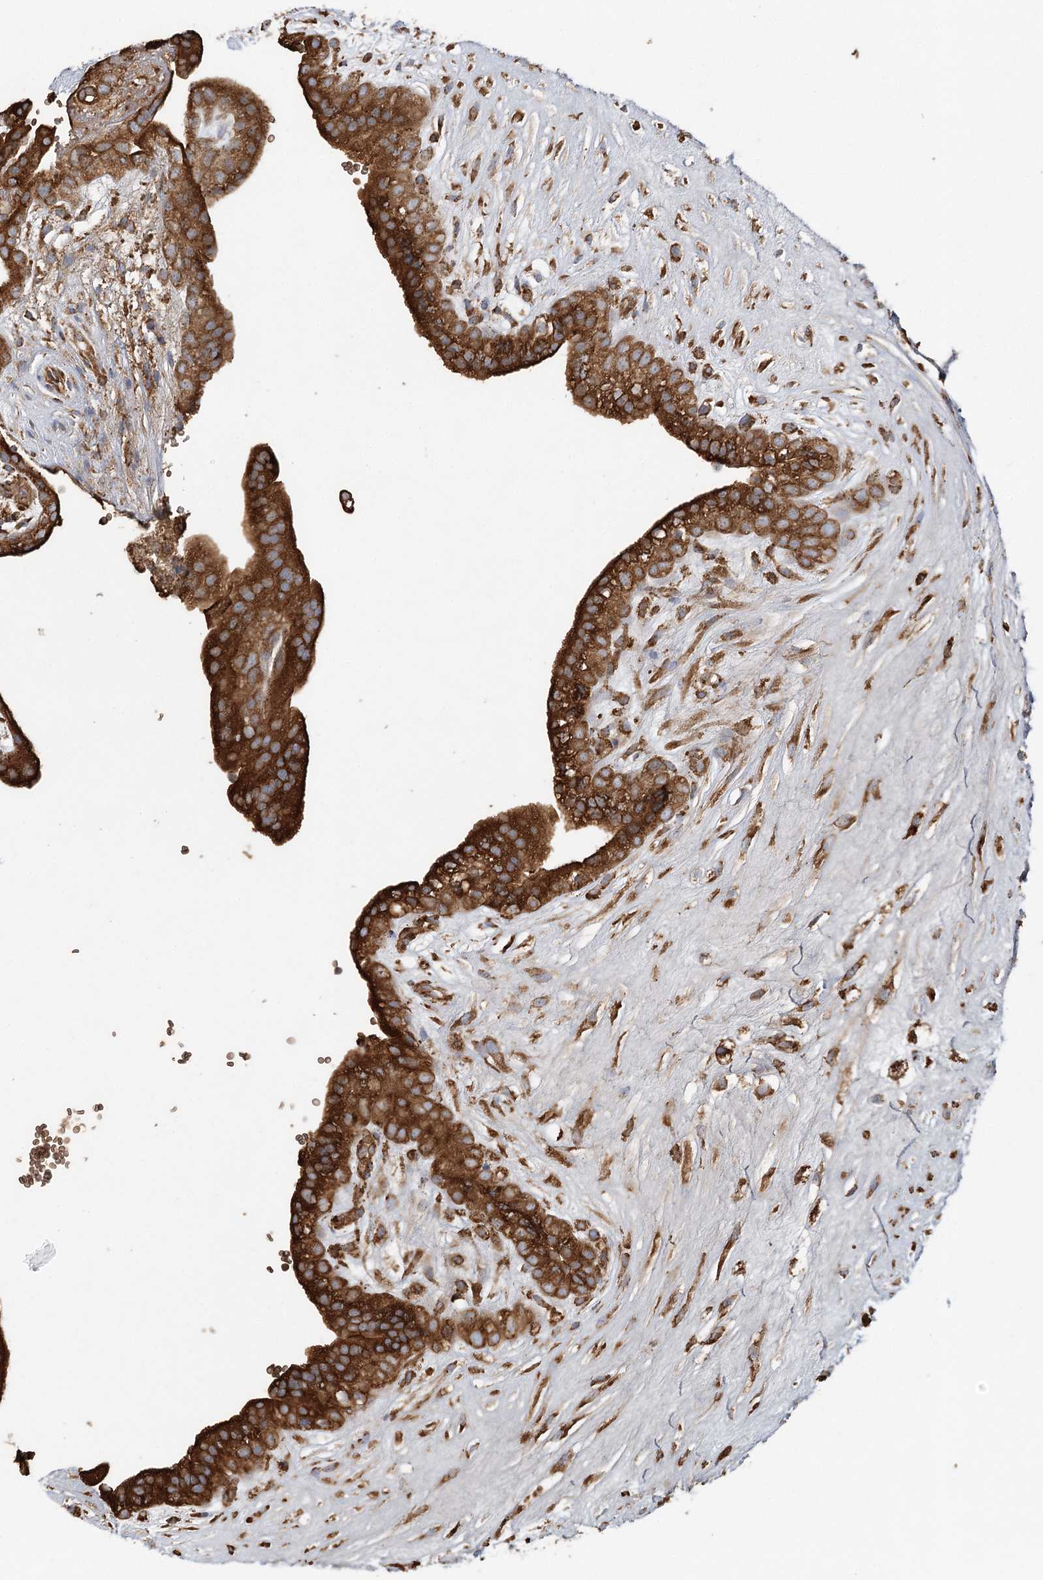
{"staining": {"intensity": "strong", "quantity": ">75%", "location": "cytoplasmic/membranous"}, "tissue": "placenta", "cell_type": "Decidual cells", "image_type": "normal", "snomed": [{"axis": "morphology", "description": "Normal tissue, NOS"}, {"axis": "topography", "description": "Placenta"}], "caption": "This image displays normal placenta stained with immunohistochemistry to label a protein in brown. The cytoplasmic/membranous of decidual cells show strong positivity for the protein. Nuclei are counter-stained blue.", "gene": "ACAP2", "patient": {"sex": "female", "age": 18}}